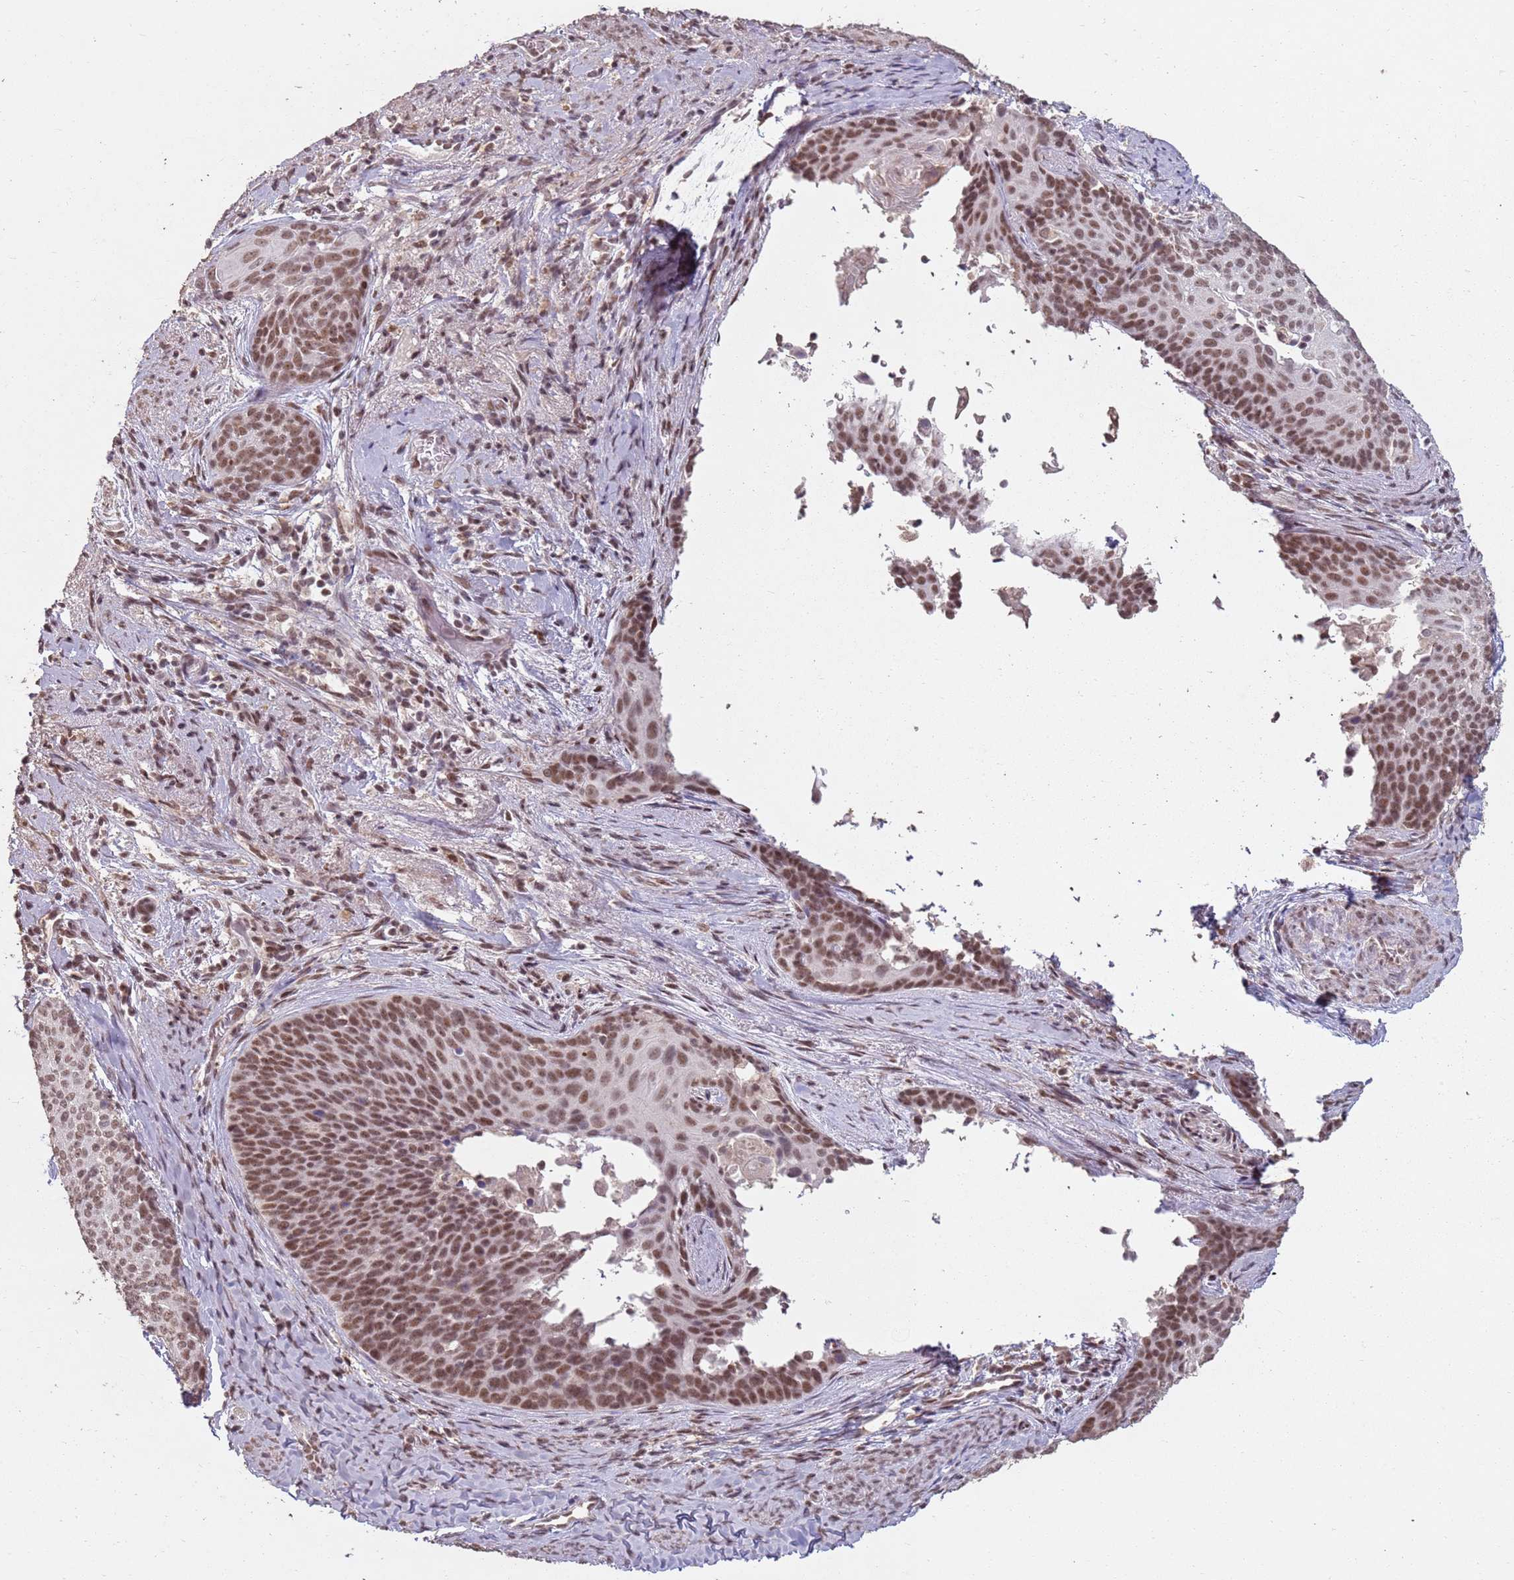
{"staining": {"intensity": "moderate", "quantity": ">75%", "location": "nuclear"}, "tissue": "cervical cancer", "cell_type": "Tumor cells", "image_type": "cancer", "snomed": [{"axis": "morphology", "description": "Squamous cell carcinoma, NOS"}, {"axis": "topography", "description": "Cervix"}], "caption": "Protein expression analysis of cervical squamous cell carcinoma displays moderate nuclear positivity in approximately >75% of tumor cells.", "gene": "ARL14EP", "patient": {"sex": "female", "age": 50}}